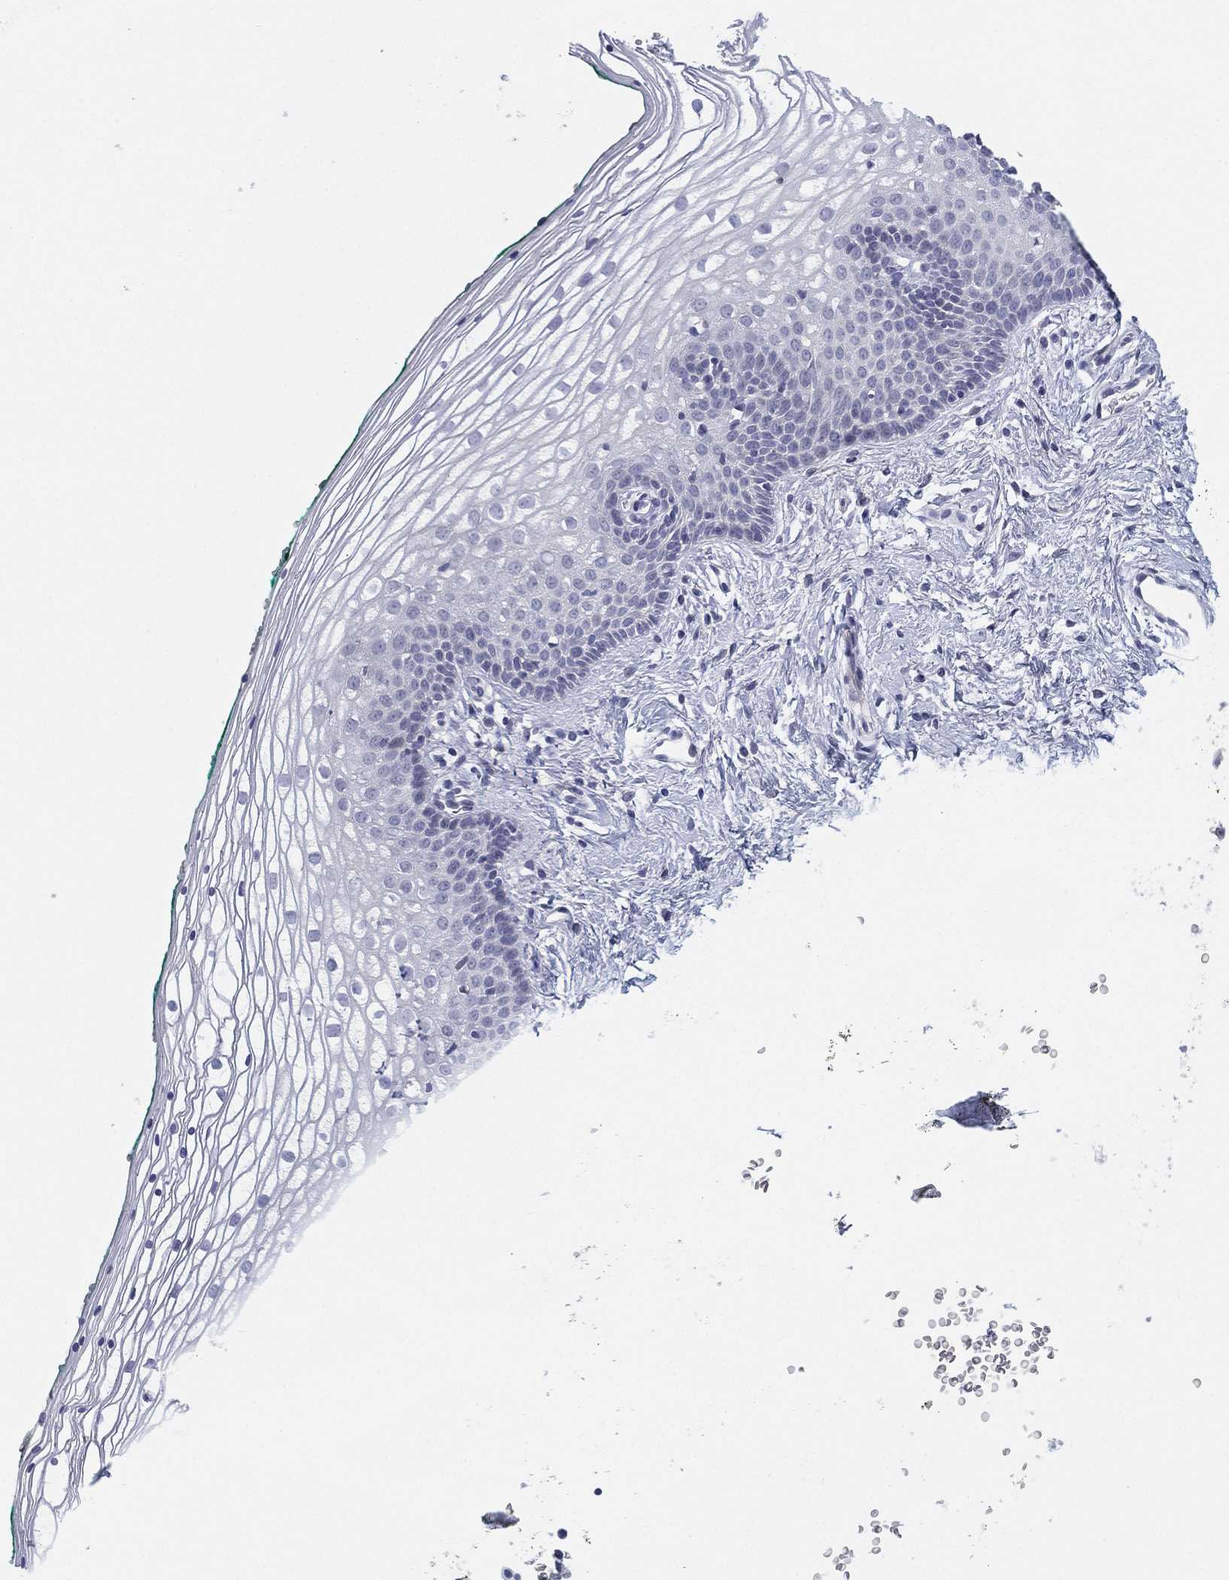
{"staining": {"intensity": "negative", "quantity": "none", "location": "none"}, "tissue": "vagina", "cell_type": "Squamous epithelial cells", "image_type": "normal", "snomed": [{"axis": "morphology", "description": "Normal tissue, NOS"}, {"axis": "topography", "description": "Vagina"}], "caption": "IHC photomicrograph of benign vagina: vagina stained with DAB demonstrates no significant protein staining in squamous epithelial cells. The staining was performed using DAB (3,3'-diaminobenzidine) to visualize the protein expression in brown, while the nuclei were stained in blue with hematoxylin (Magnification: 20x).", "gene": "MLF1", "patient": {"sex": "female", "age": 36}}